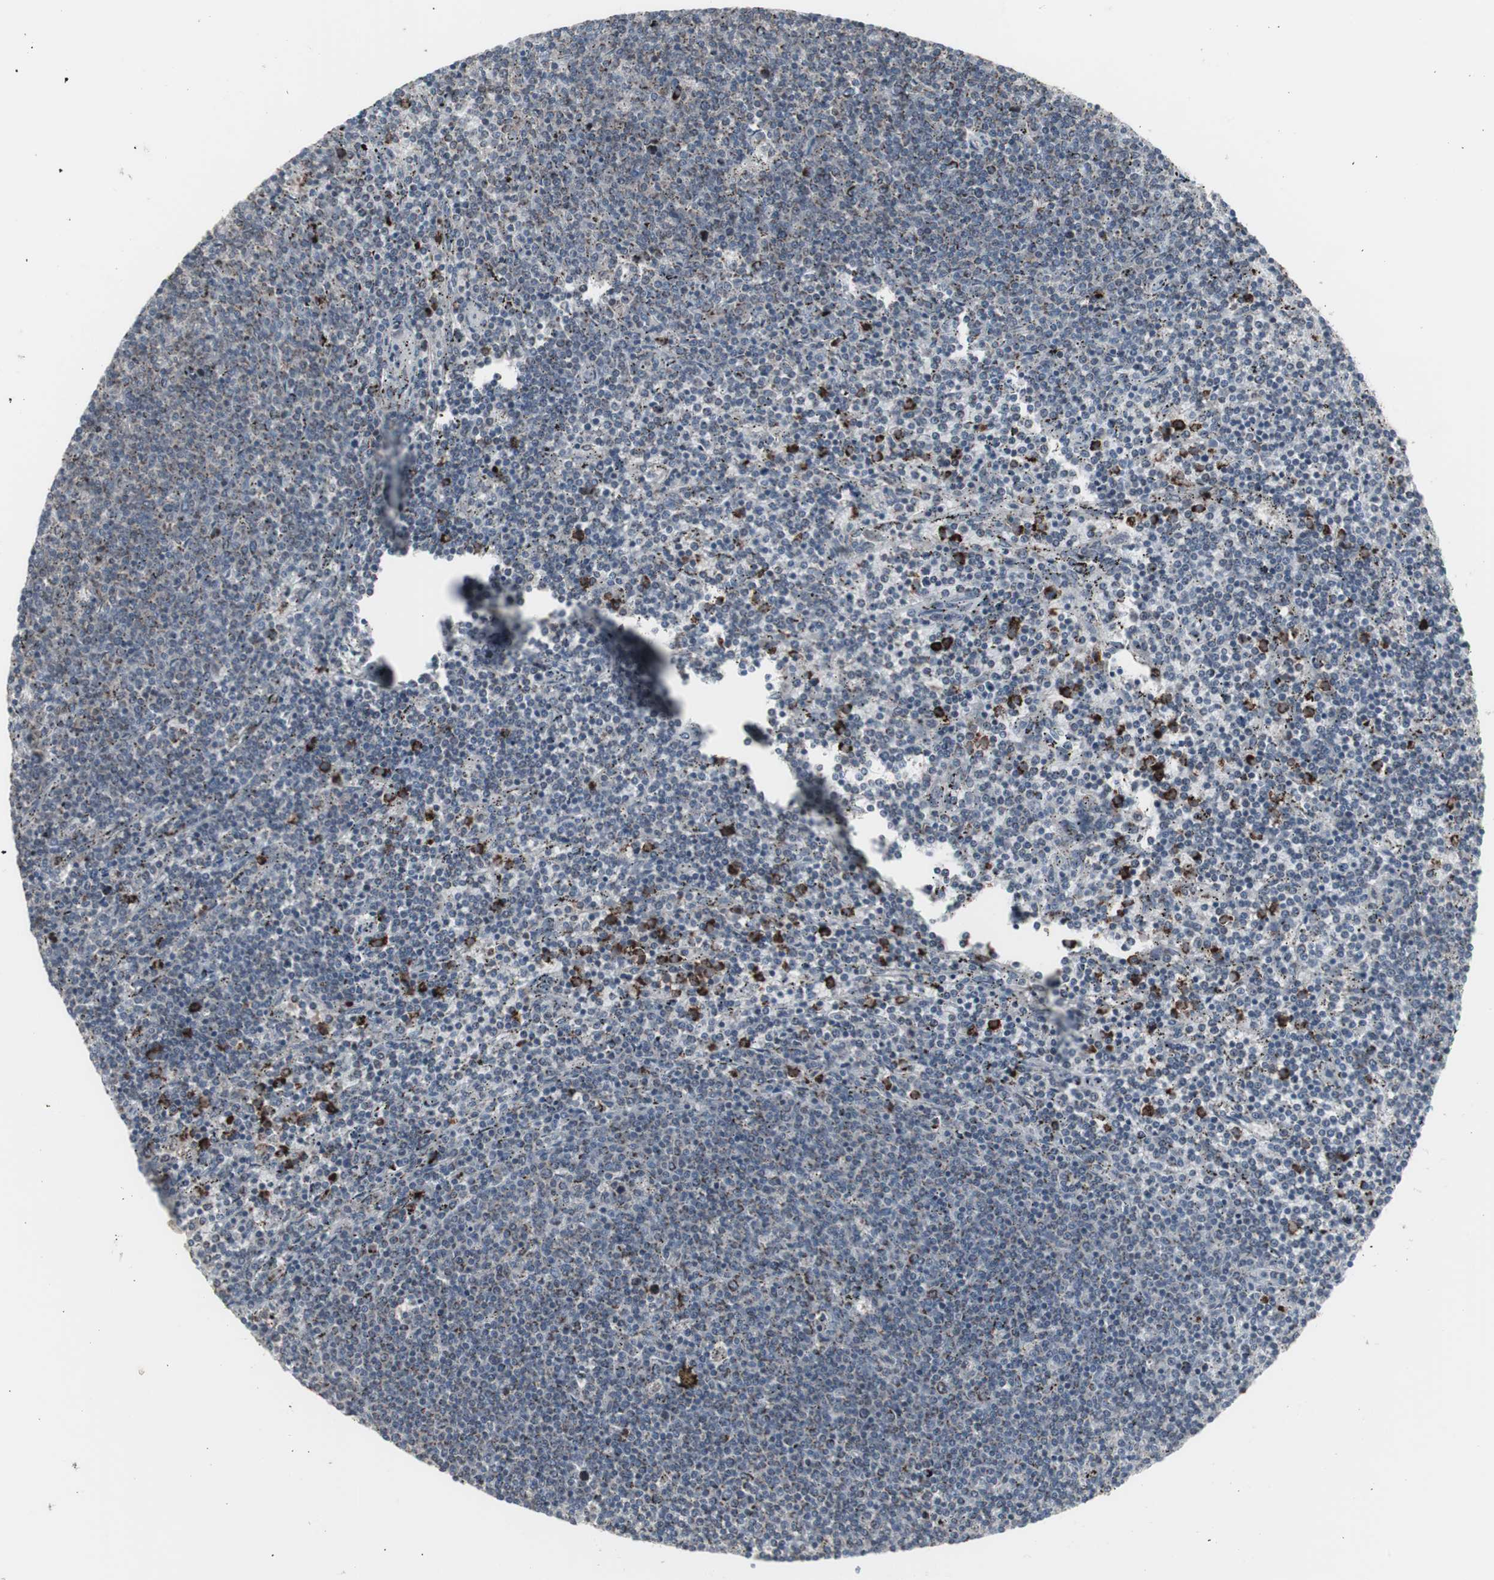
{"staining": {"intensity": "weak", "quantity": "<25%", "location": "cytoplasmic/membranous,nuclear"}, "tissue": "lymphoma", "cell_type": "Tumor cells", "image_type": "cancer", "snomed": [{"axis": "morphology", "description": "Malignant lymphoma, non-Hodgkin's type, Low grade"}, {"axis": "topography", "description": "Spleen"}], "caption": "DAB (3,3'-diaminobenzidine) immunohistochemical staining of low-grade malignant lymphoma, non-Hodgkin's type exhibits no significant expression in tumor cells.", "gene": "RXRA", "patient": {"sex": "female", "age": 50}}